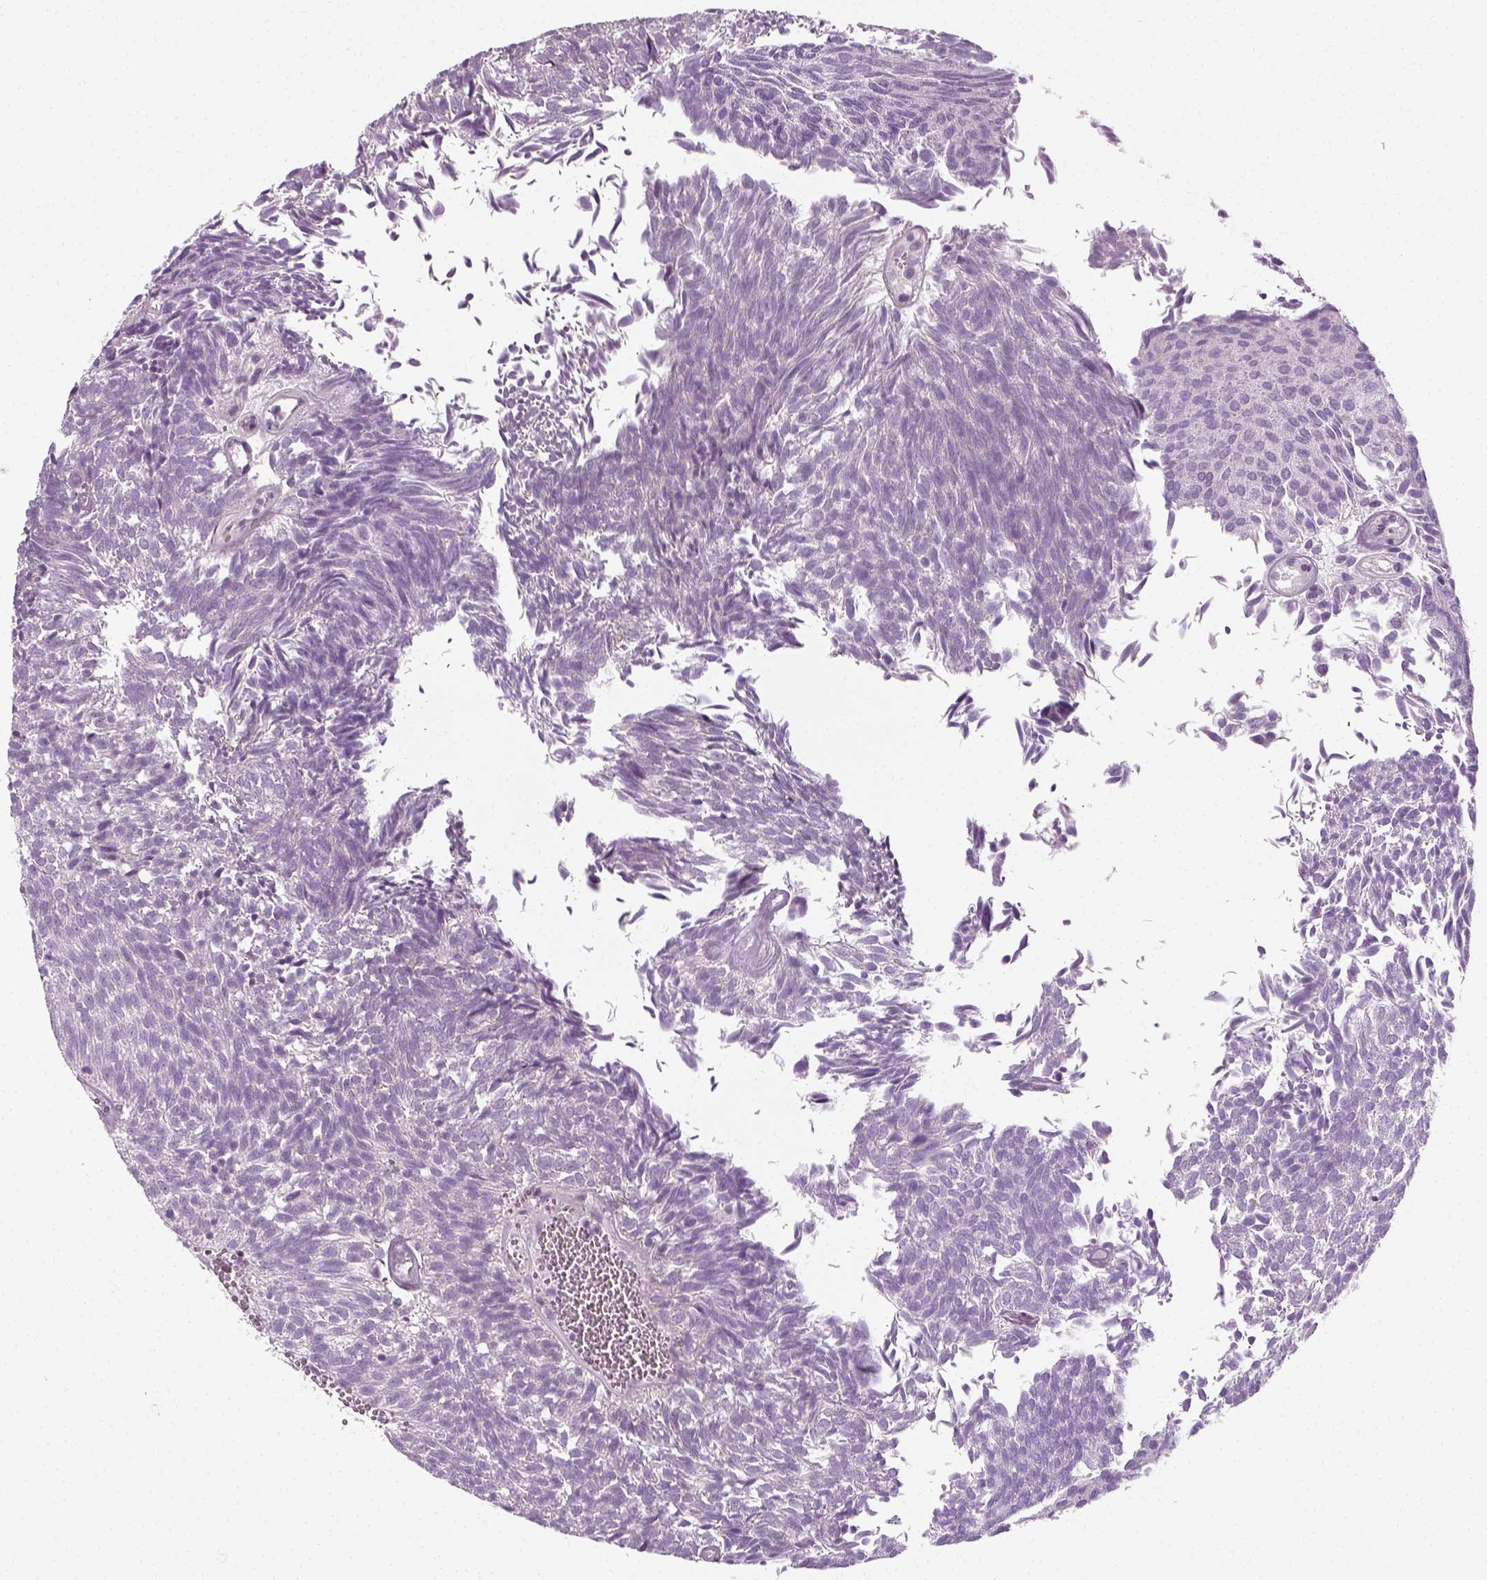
{"staining": {"intensity": "negative", "quantity": "none", "location": "none"}, "tissue": "urothelial cancer", "cell_type": "Tumor cells", "image_type": "cancer", "snomed": [{"axis": "morphology", "description": "Urothelial carcinoma, Low grade"}, {"axis": "topography", "description": "Urinary bladder"}], "caption": "High power microscopy histopathology image of an immunohistochemistry (IHC) photomicrograph of urothelial cancer, revealing no significant staining in tumor cells. (DAB (3,3'-diaminobenzidine) IHC visualized using brightfield microscopy, high magnification).", "gene": "SPATA31E1", "patient": {"sex": "male", "age": 77}}